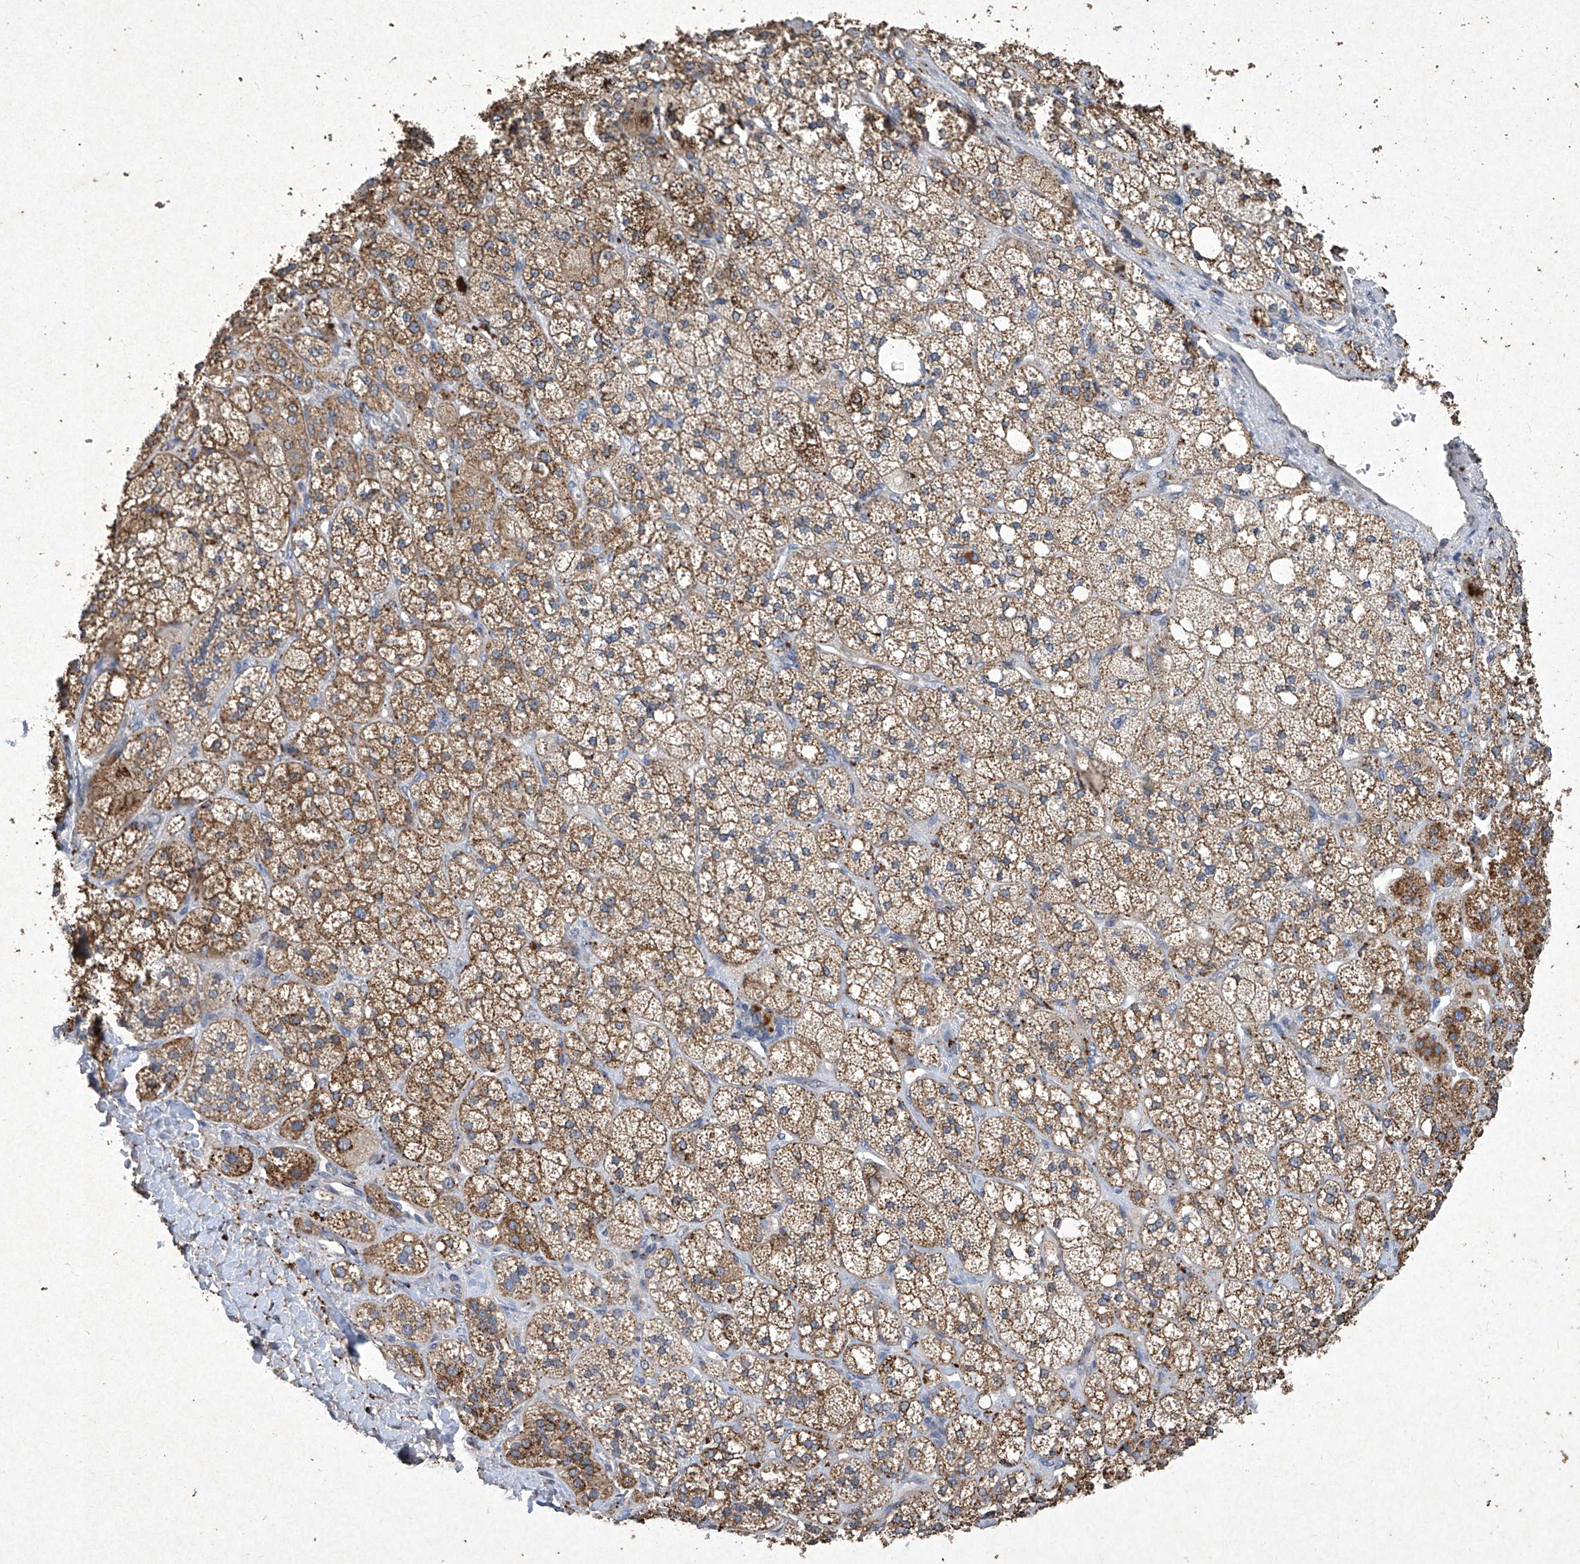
{"staining": {"intensity": "moderate", "quantity": ">75%", "location": "cytoplasmic/membranous"}, "tissue": "adrenal gland", "cell_type": "Glandular cells", "image_type": "normal", "snomed": [{"axis": "morphology", "description": "Normal tissue, NOS"}, {"axis": "topography", "description": "Adrenal gland"}], "caption": "This is an image of immunohistochemistry staining of normal adrenal gland, which shows moderate staining in the cytoplasmic/membranous of glandular cells.", "gene": "MED16", "patient": {"sex": "male", "age": 61}}